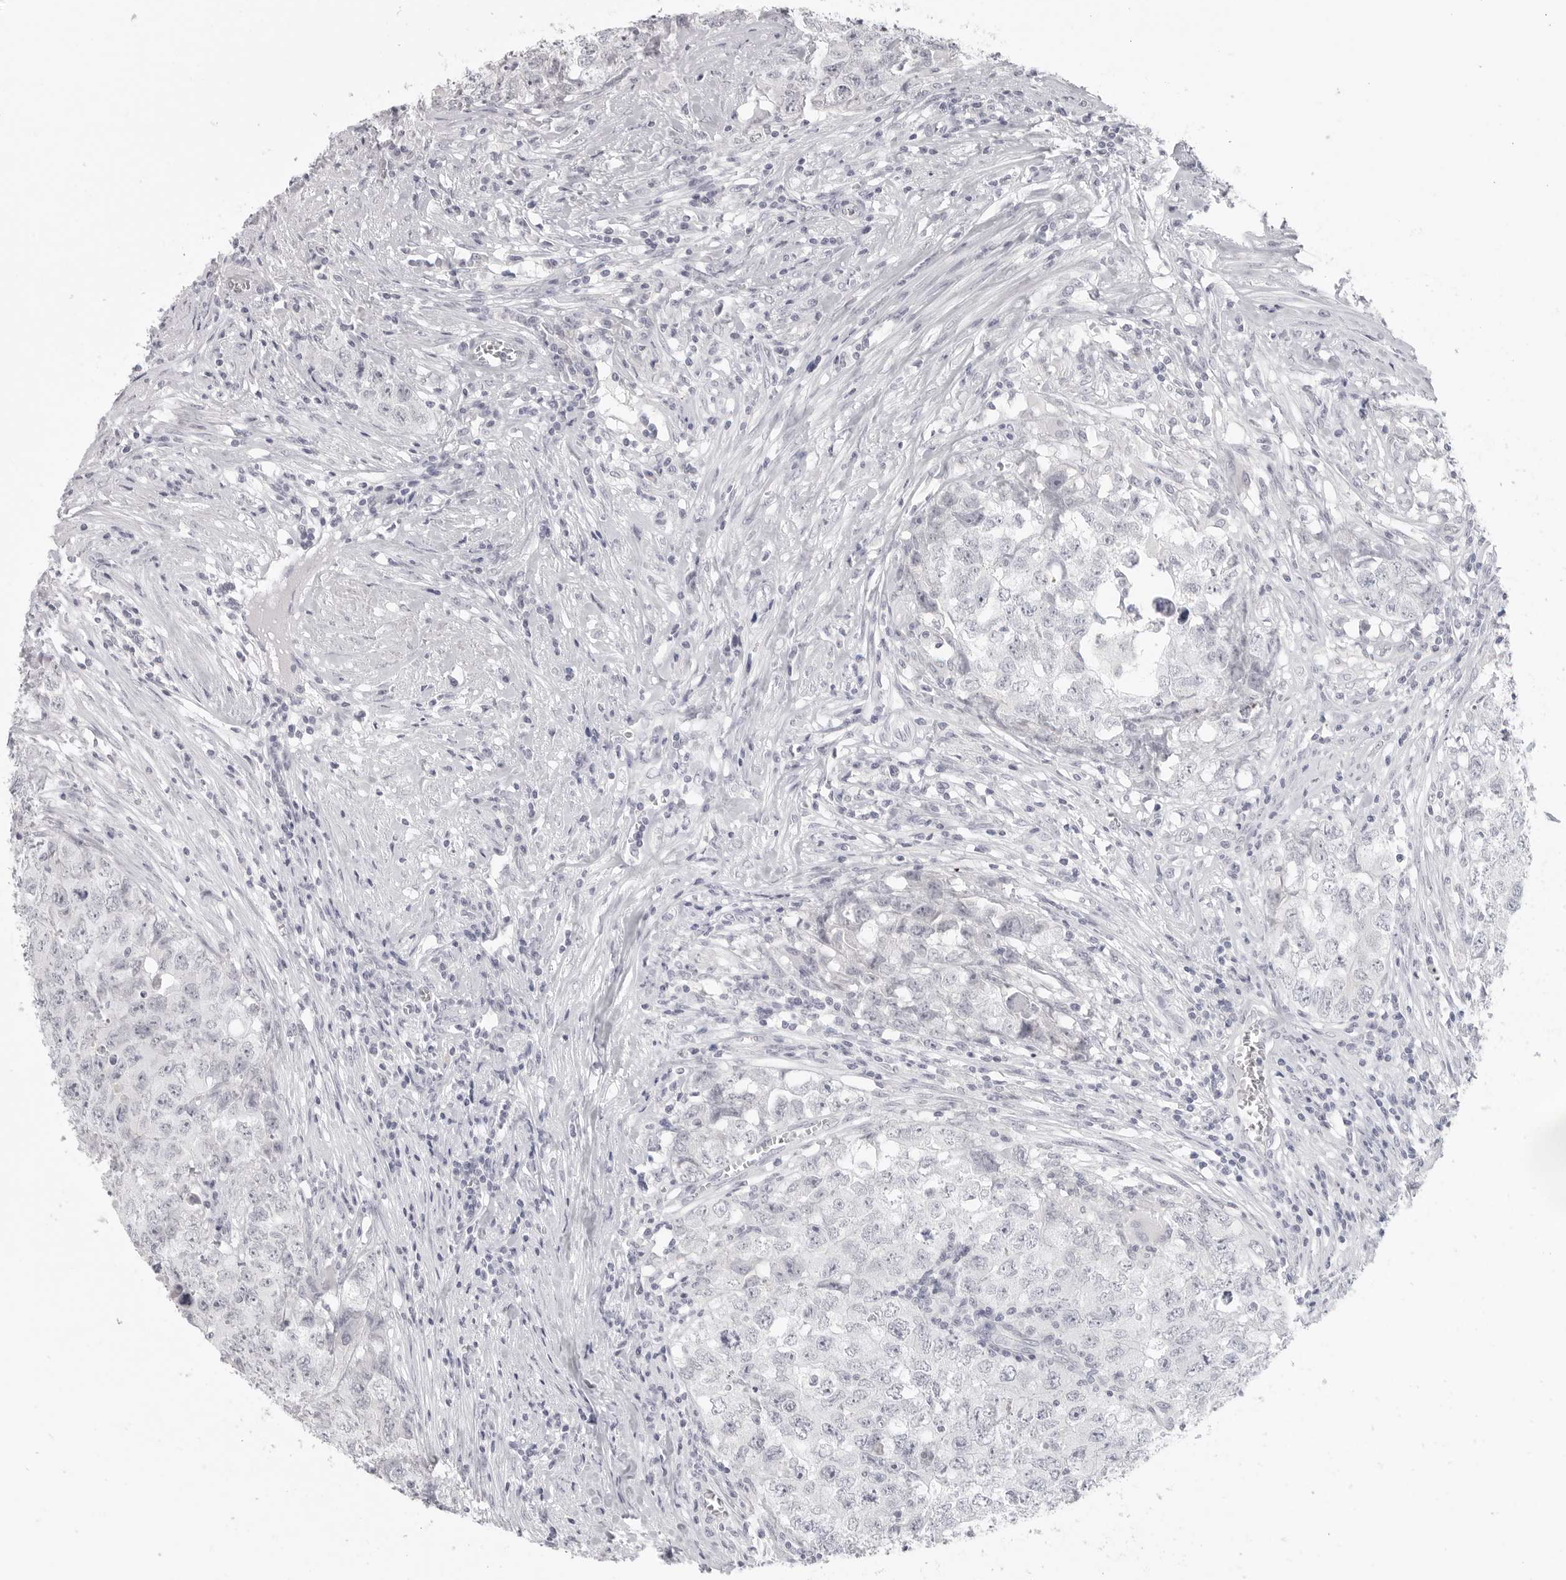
{"staining": {"intensity": "negative", "quantity": "none", "location": "none"}, "tissue": "testis cancer", "cell_type": "Tumor cells", "image_type": "cancer", "snomed": [{"axis": "morphology", "description": "Seminoma, NOS"}, {"axis": "morphology", "description": "Carcinoma, Embryonal, NOS"}, {"axis": "topography", "description": "Testis"}], "caption": "Tumor cells are negative for protein expression in human testis cancer. (Immunohistochemistry, brightfield microscopy, high magnification).", "gene": "HMGCS2", "patient": {"sex": "male", "age": 43}}